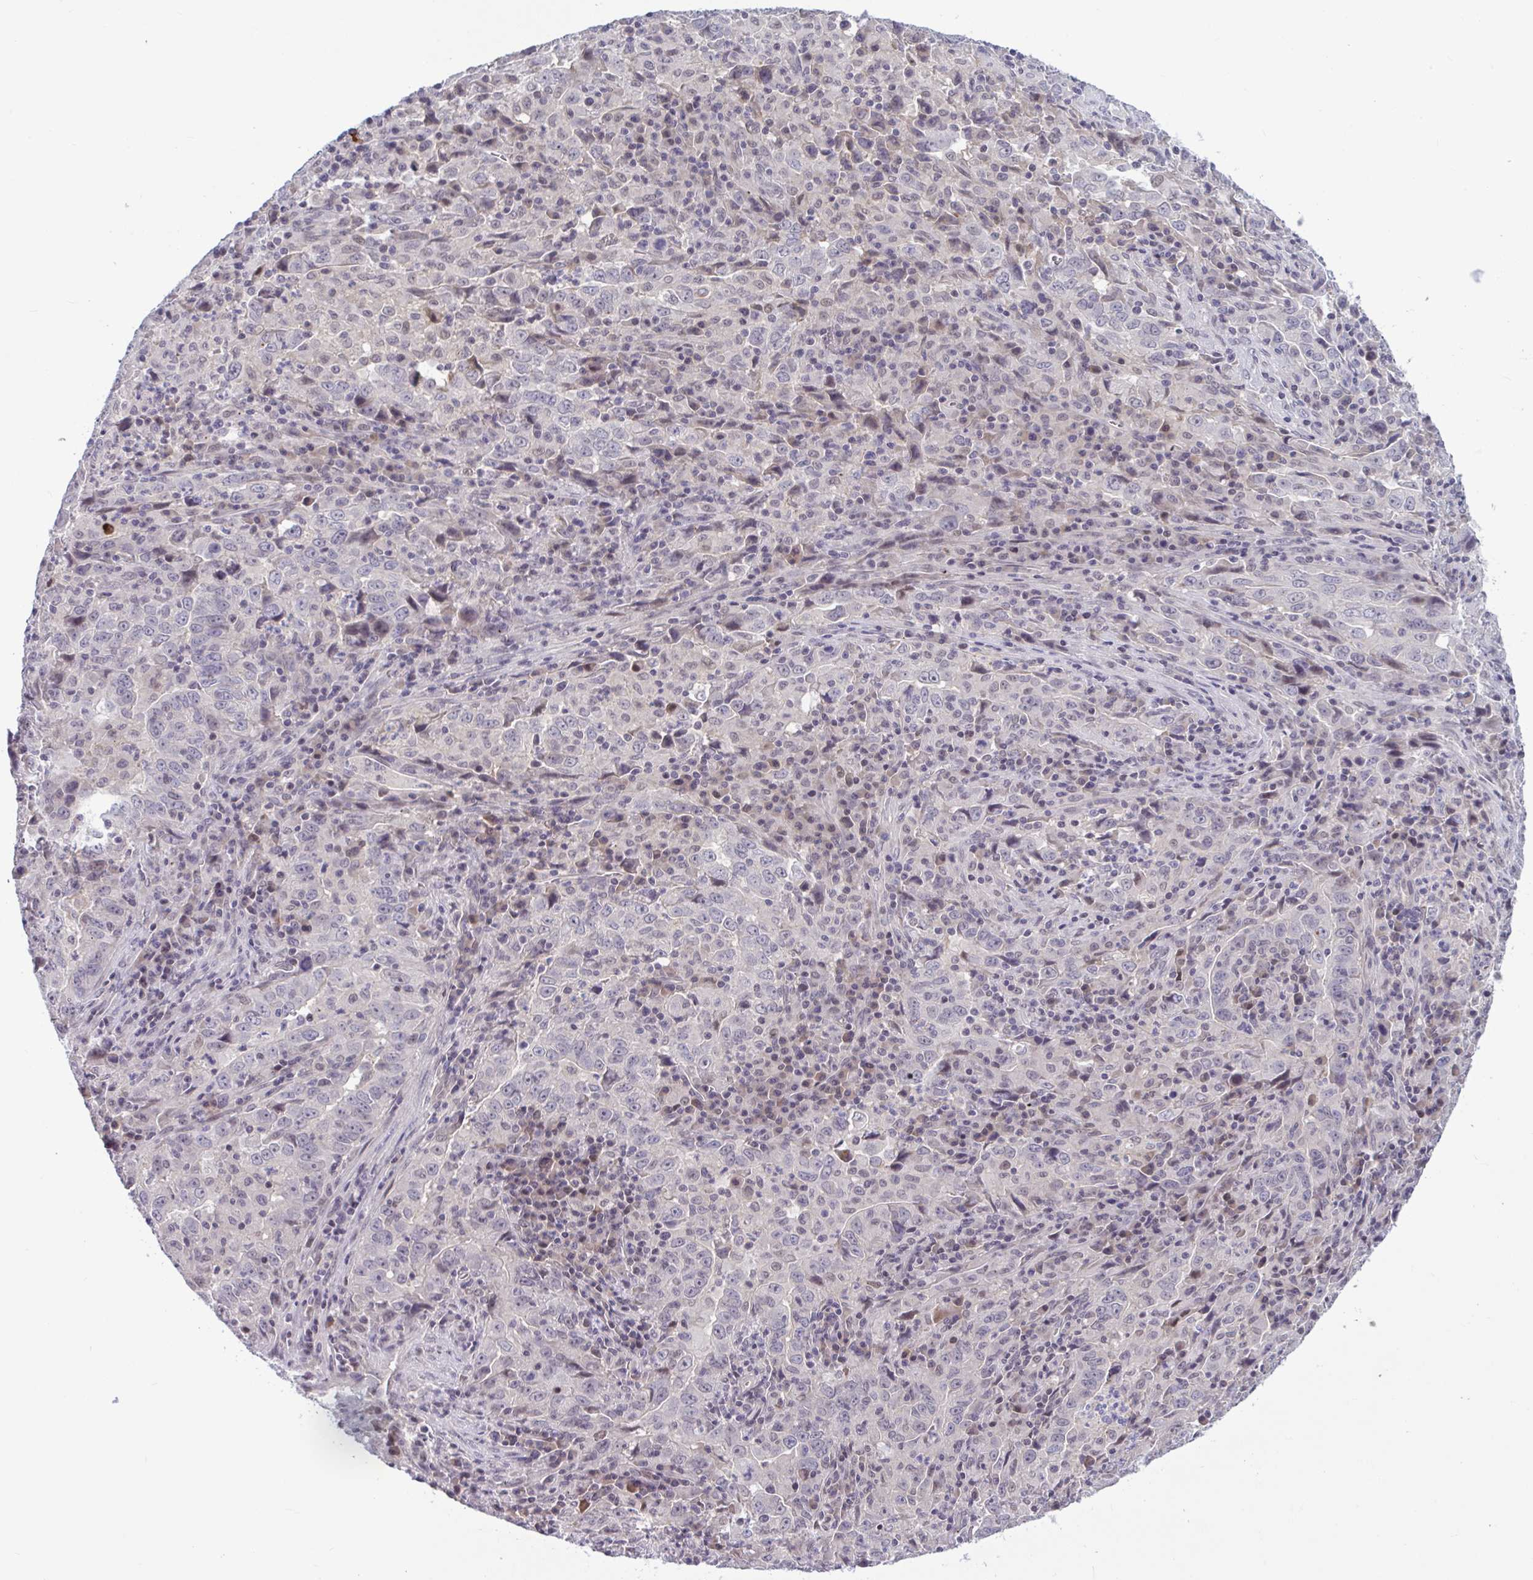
{"staining": {"intensity": "weak", "quantity": "<25%", "location": "cytoplasmic/membranous,nuclear"}, "tissue": "lung cancer", "cell_type": "Tumor cells", "image_type": "cancer", "snomed": [{"axis": "morphology", "description": "Adenocarcinoma, NOS"}, {"axis": "topography", "description": "Lung"}], "caption": "Immunohistochemical staining of lung adenocarcinoma shows no significant positivity in tumor cells.", "gene": "TTC7B", "patient": {"sex": "male", "age": 67}}